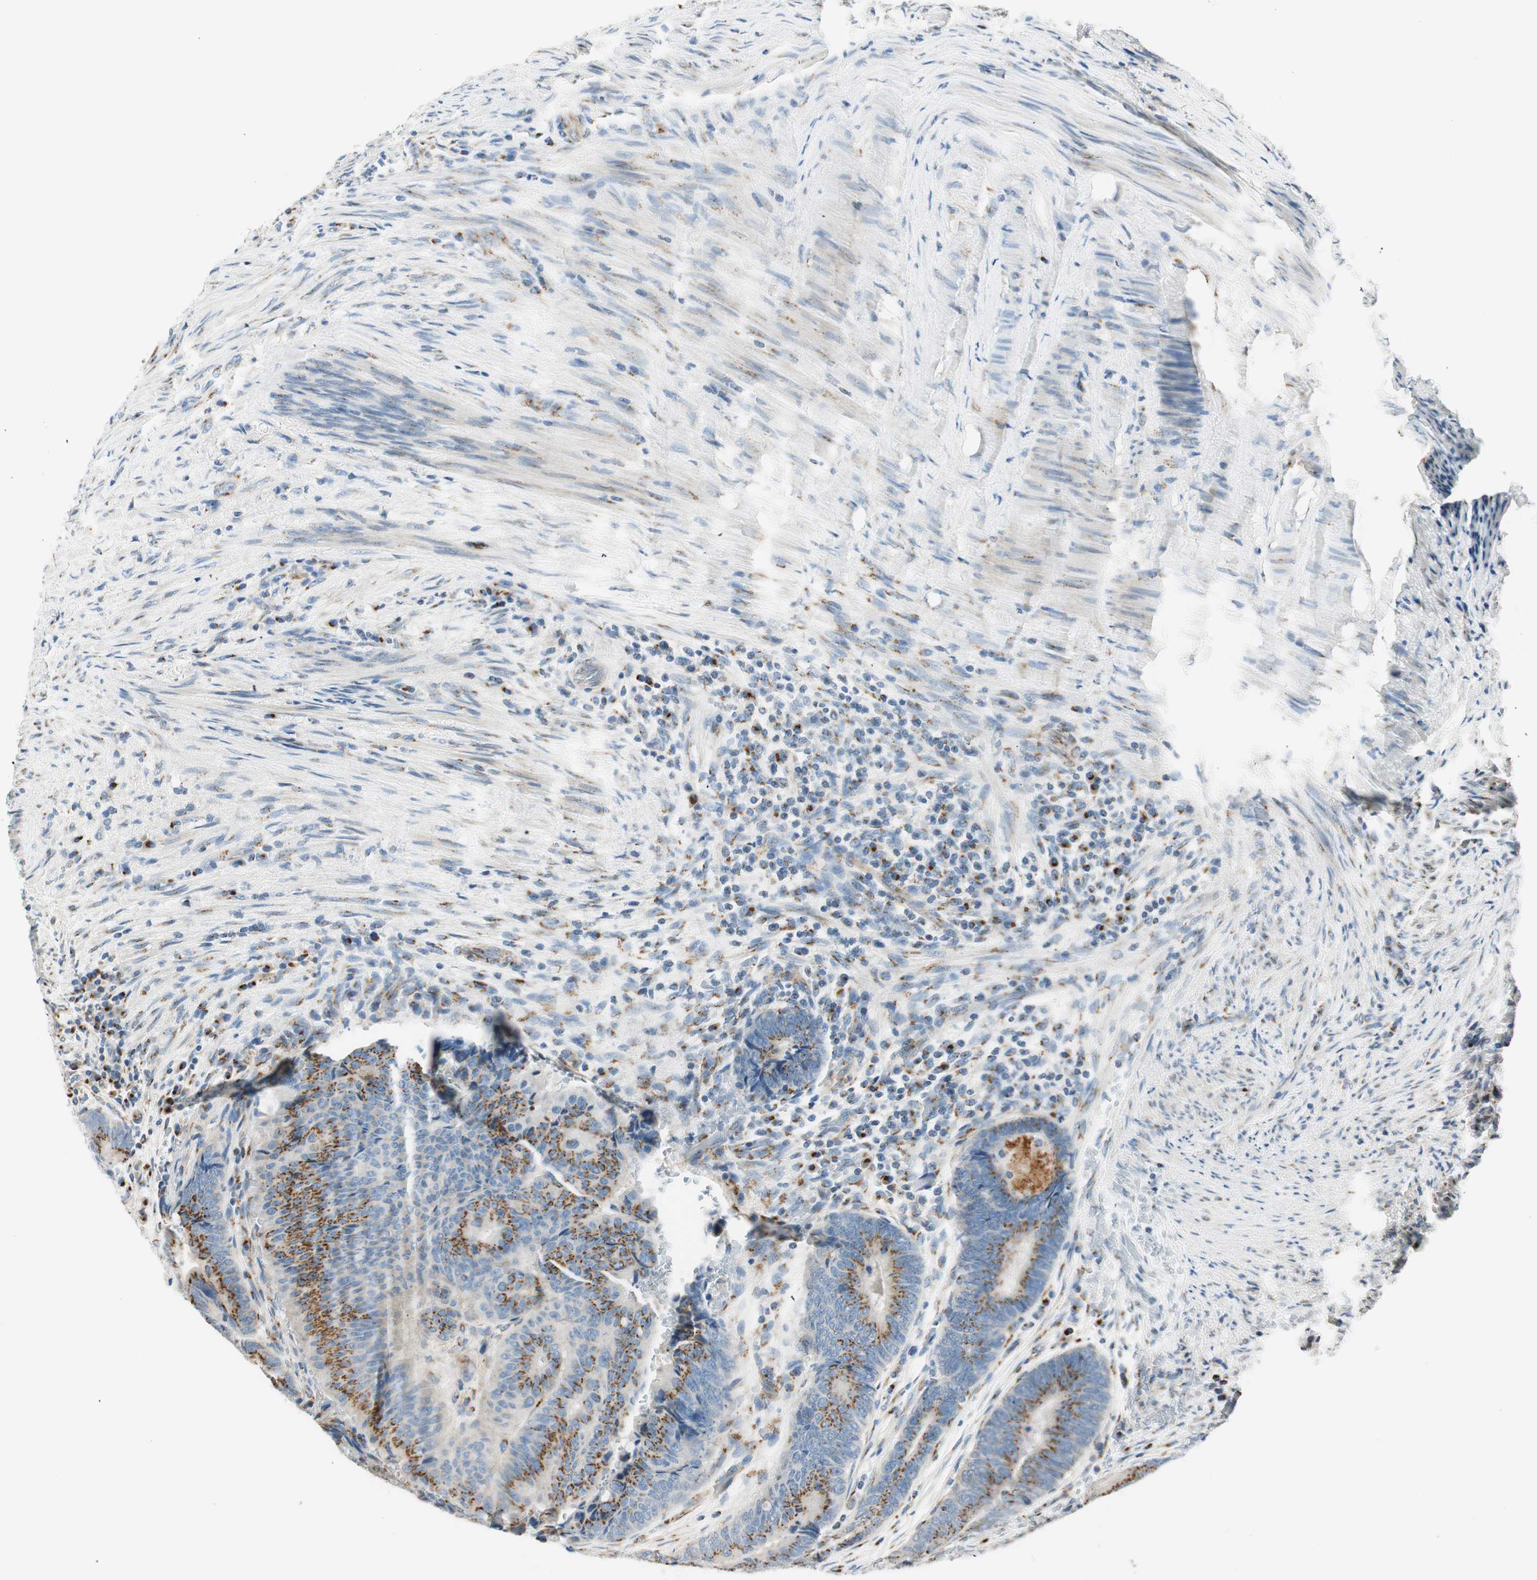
{"staining": {"intensity": "moderate", "quantity": ">75%", "location": "cytoplasmic/membranous"}, "tissue": "colorectal cancer", "cell_type": "Tumor cells", "image_type": "cancer", "snomed": [{"axis": "morphology", "description": "Normal tissue, NOS"}, {"axis": "morphology", "description": "Adenocarcinoma, NOS"}, {"axis": "topography", "description": "Rectum"}, {"axis": "topography", "description": "Peripheral nerve tissue"}], "caption": "Tumor cells exhibit moderate cytoplasmic/membranous positivity in approximately >75% of cells in colorectal adenocarcinoma.", "gene": "TMF1", "patient": {"sex": "male", "age": 92}}